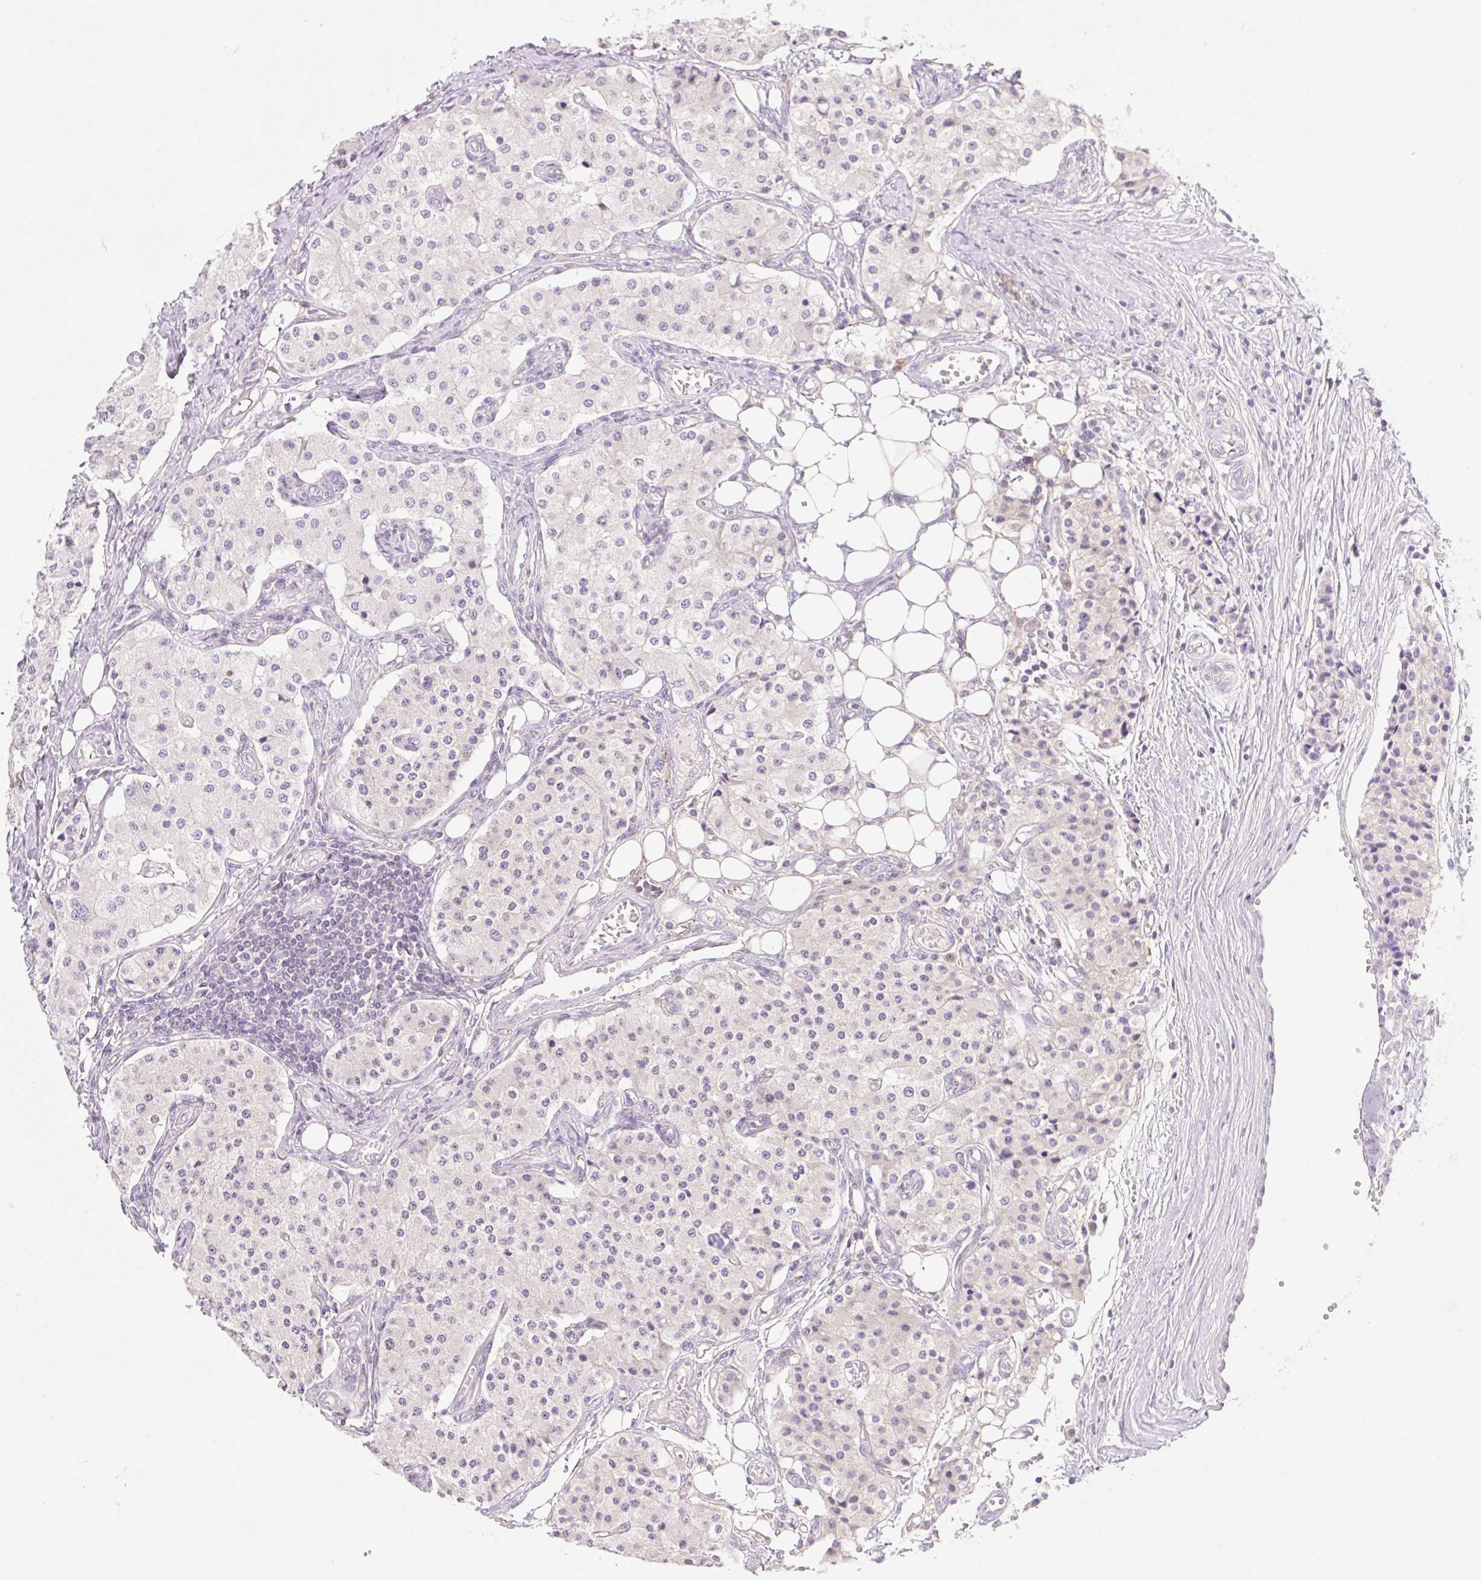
{"staining": {"intensity": "negative", "quantity": "none", "location": "none"}, "tissue": "carcinoid", "cell_type": "Tumor cells", "image_type": "cancer", "snomed": [{"axis": "morphology", "description": "Carcinoid, malignant, NOS"}, {"axis": "topography", "description": "Colon"}], "caption": "Carcinoid (malignant) stained for a protein using immunohistochemistry reveals no expression tumor cells.", "gene": "LYVE1", "patient": {"sex": "female", "age": 52}}